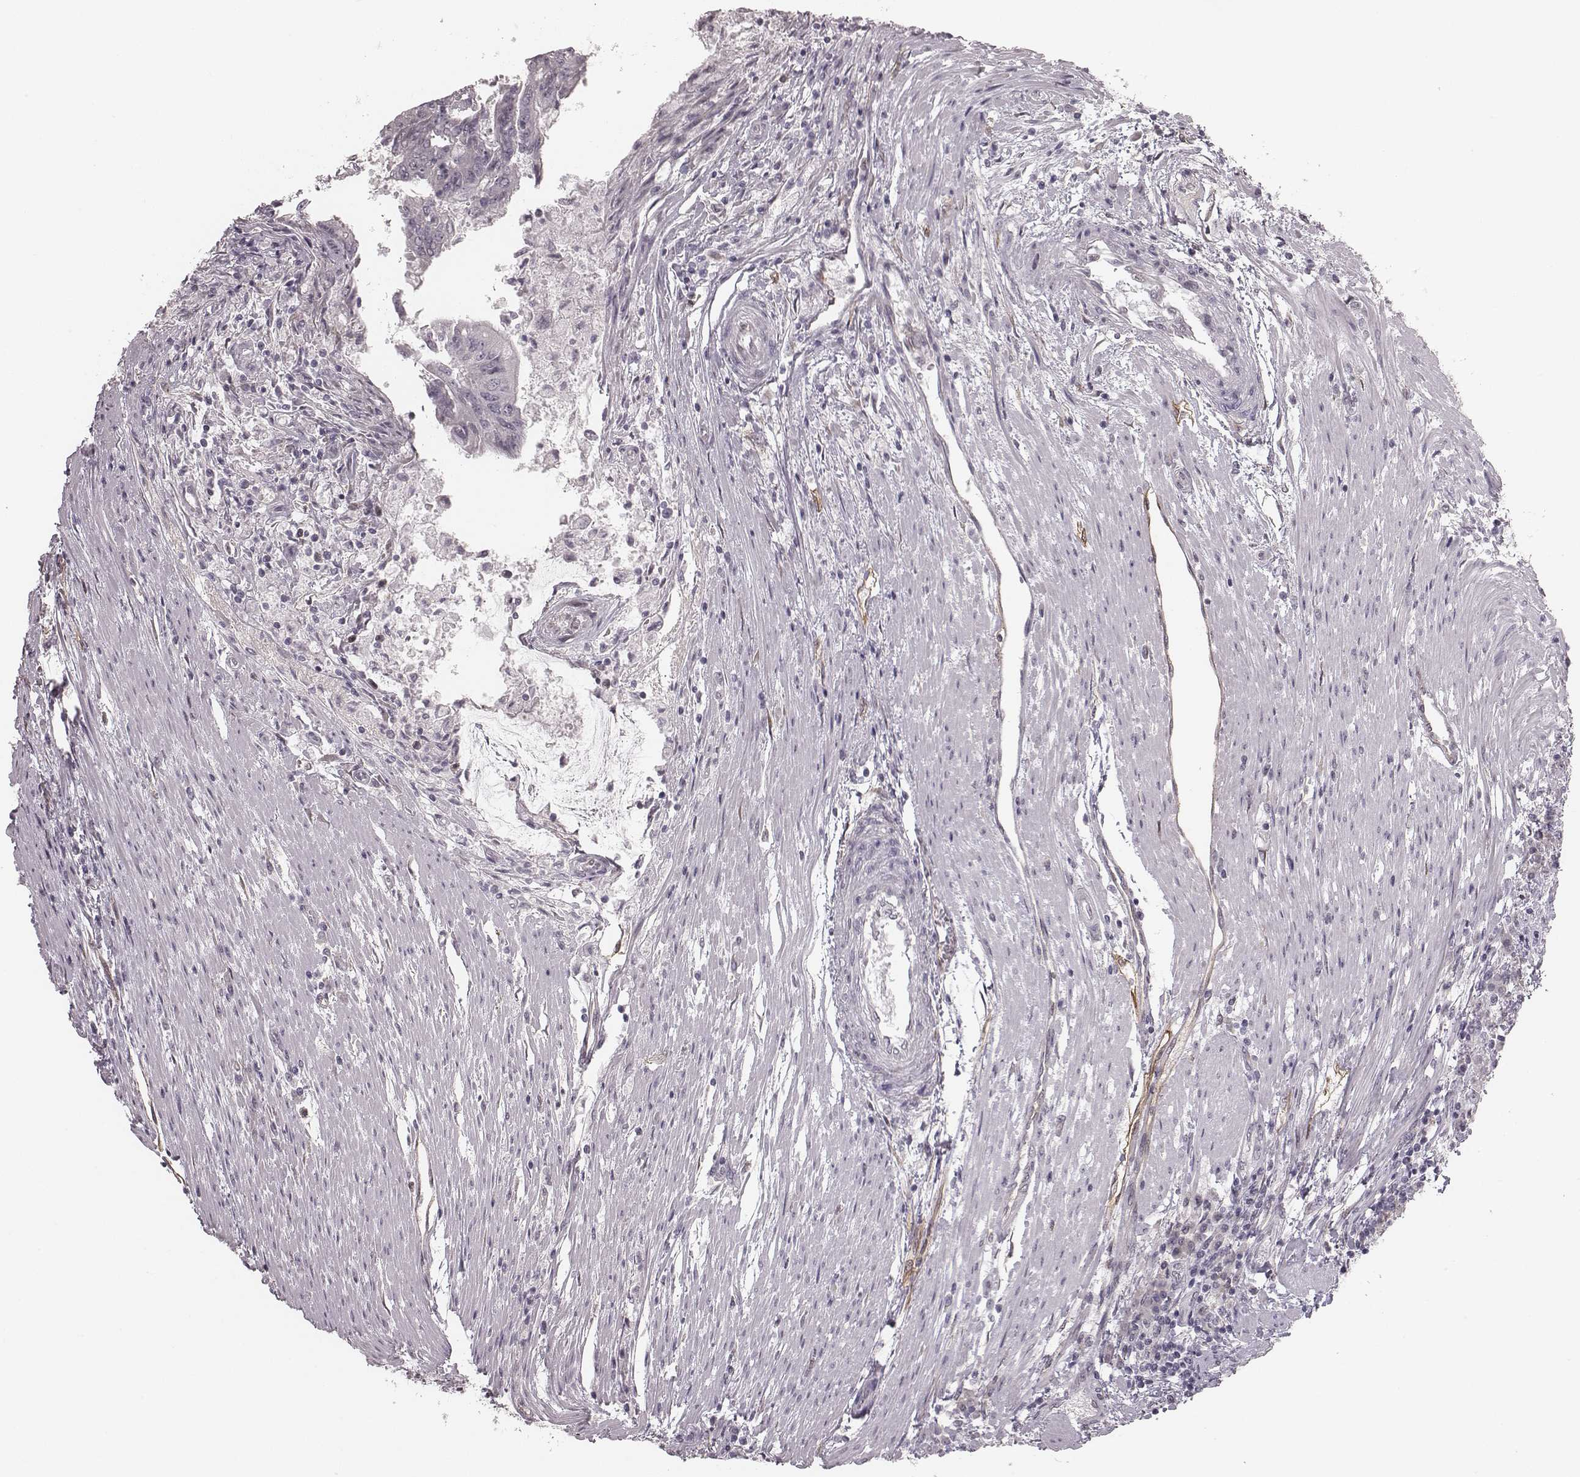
{"staining": {"intensity": "negative", "quantity": "none", "location": "none"}, "tissue": "colorectal cancer", "cell_type": "Tumor cells", "image_type": "cancer", "snomed": [{"axis": "morphology", "description": "Adenocarcinoma, NOS"}, {"axis": "topography", "description": "Colon"}], "caption": "There is no significant staining in tumor cells of adenocarcinoma (colorectal).", "gene": "RPGRIP1", "patient": {"sex": "female", "age": 70}}